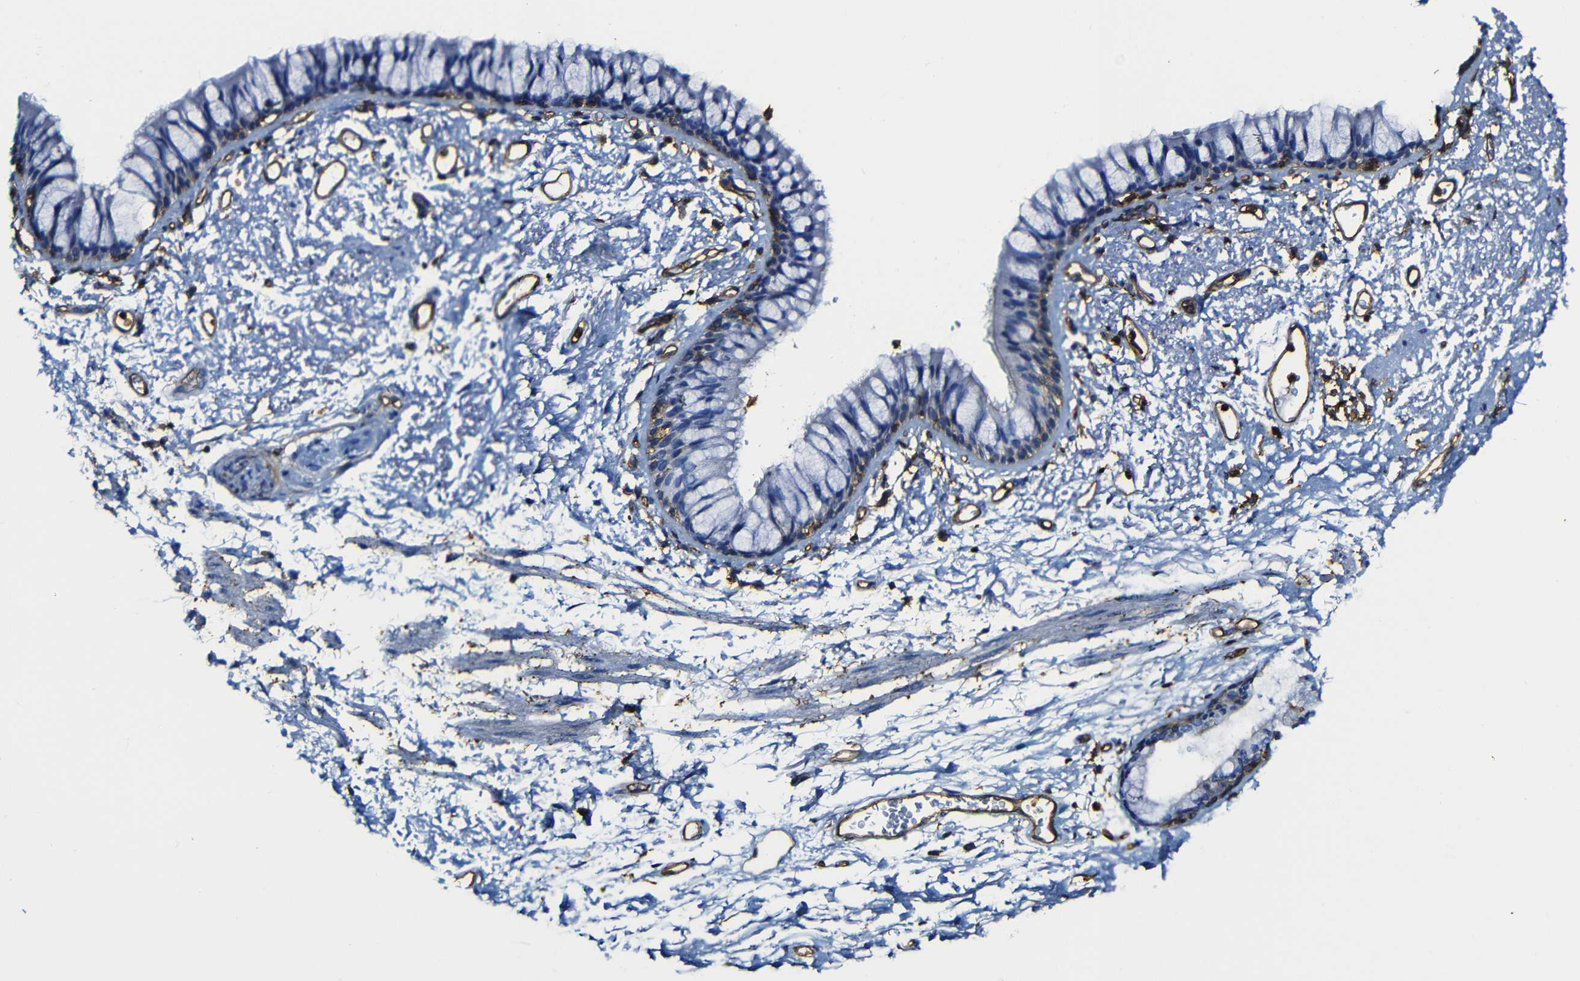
{"staining": {"intensity": "negative", "quantity": "none", "location": "none"}, "tissue": "adipose tissue", "cell_type": "Adipocytes", "image_type": "normal", "snomed": [{"axis": "morphology", "description": "Normal tissue, NOS"}, {"axis": "topography", "description": "Bronchus"}], "caption": "Immunohistochemical staining of benign adipose tissue displays no significant staining in adipocytes.", "gene": "MSN", "patient": {"sex": "female", "age": 73}}